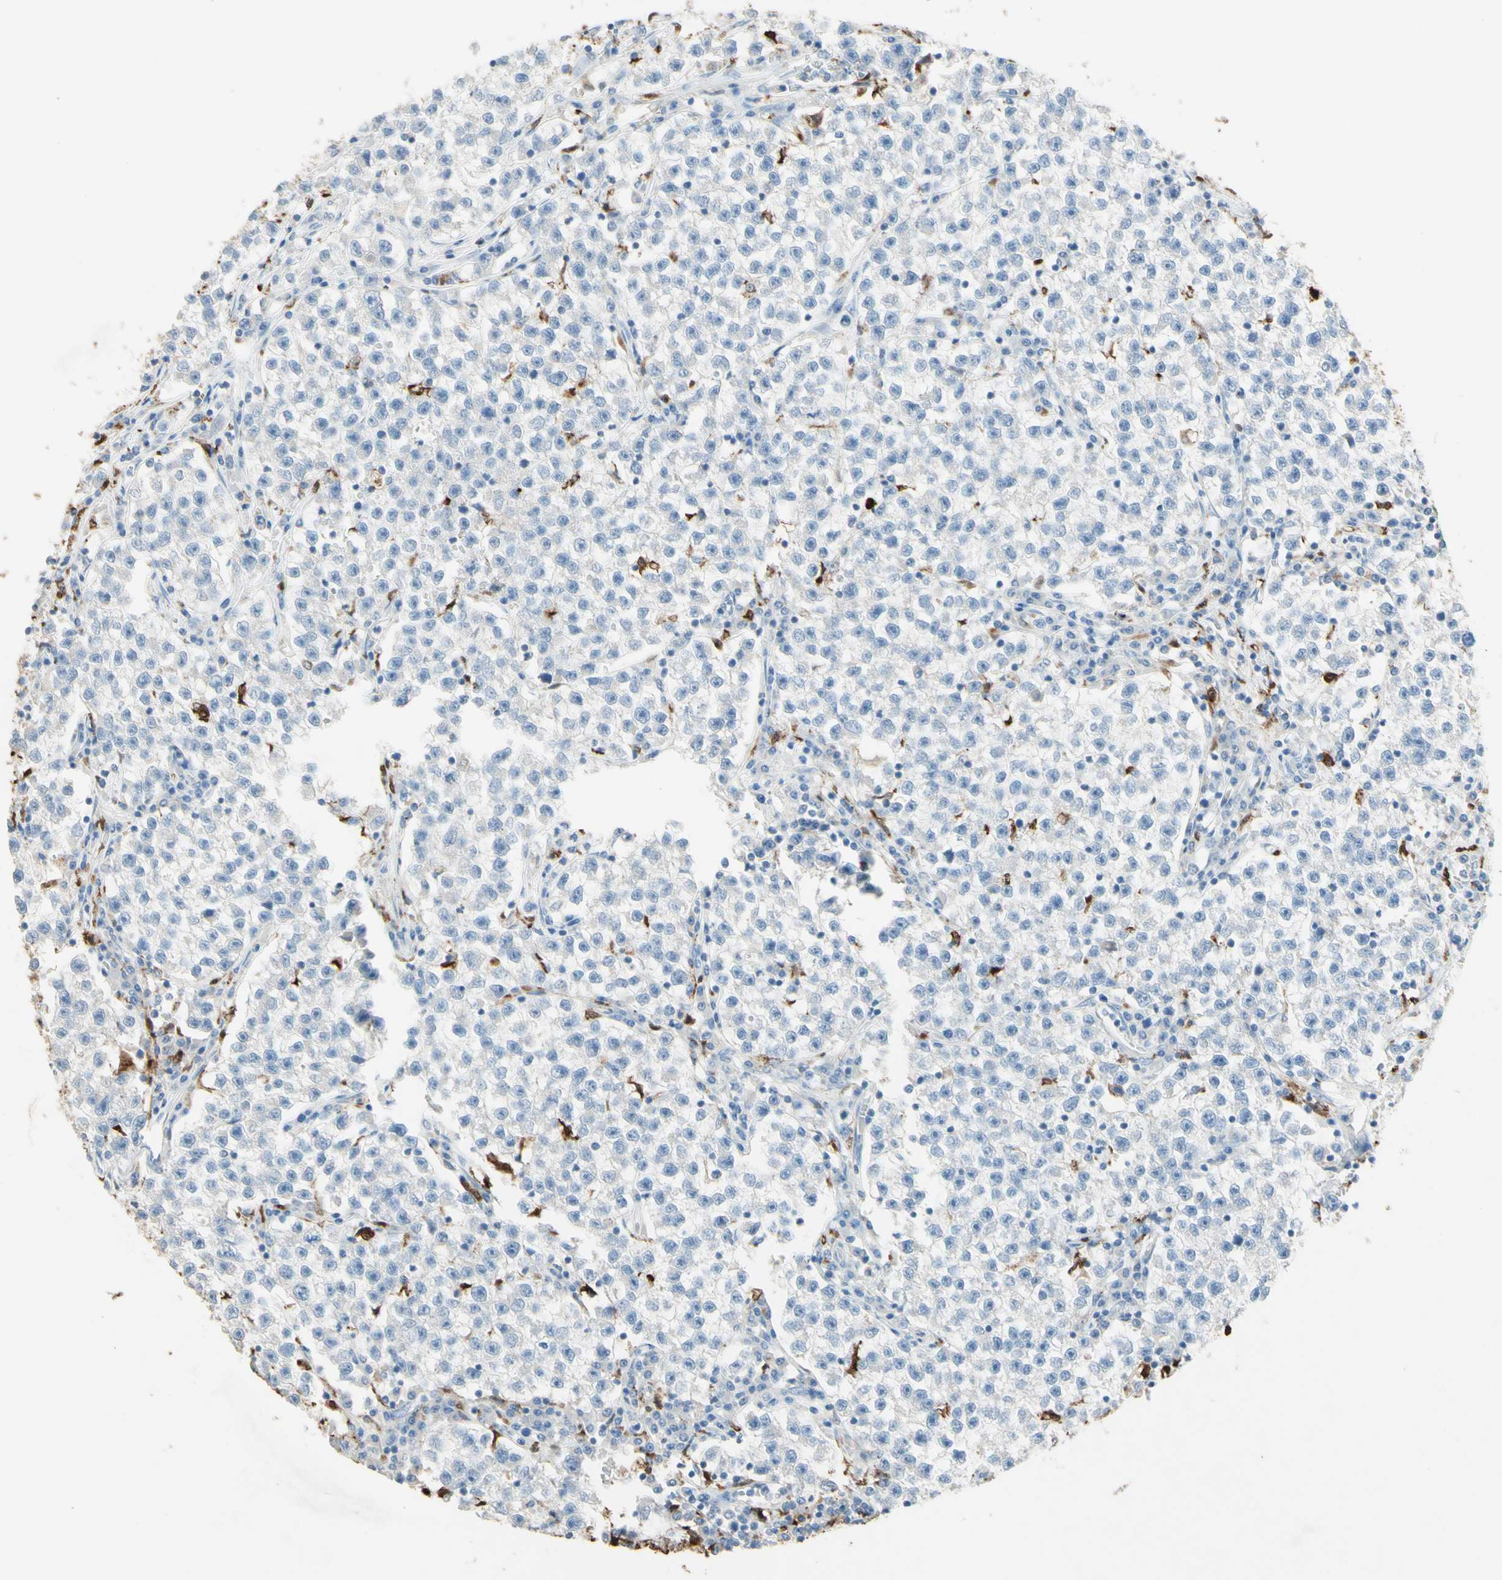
{"staining": {"intensity": "negative", "quantity": "none", "location": "none"}, "tissue": "testis cancer", "cell_type": "Tumor cells", "image_type": "cancer", "snomed": [{"axis": "morphology", "description": "Seminoma, NOS"}, {"axis": "topography", "description": "Testis"}], "caption": "This is an immunohistochemistry image of testis cancer. There is no expression in tumor cells.", "gene": "NFKBIZ", "patient": {"sex": "male", "age": 22}}